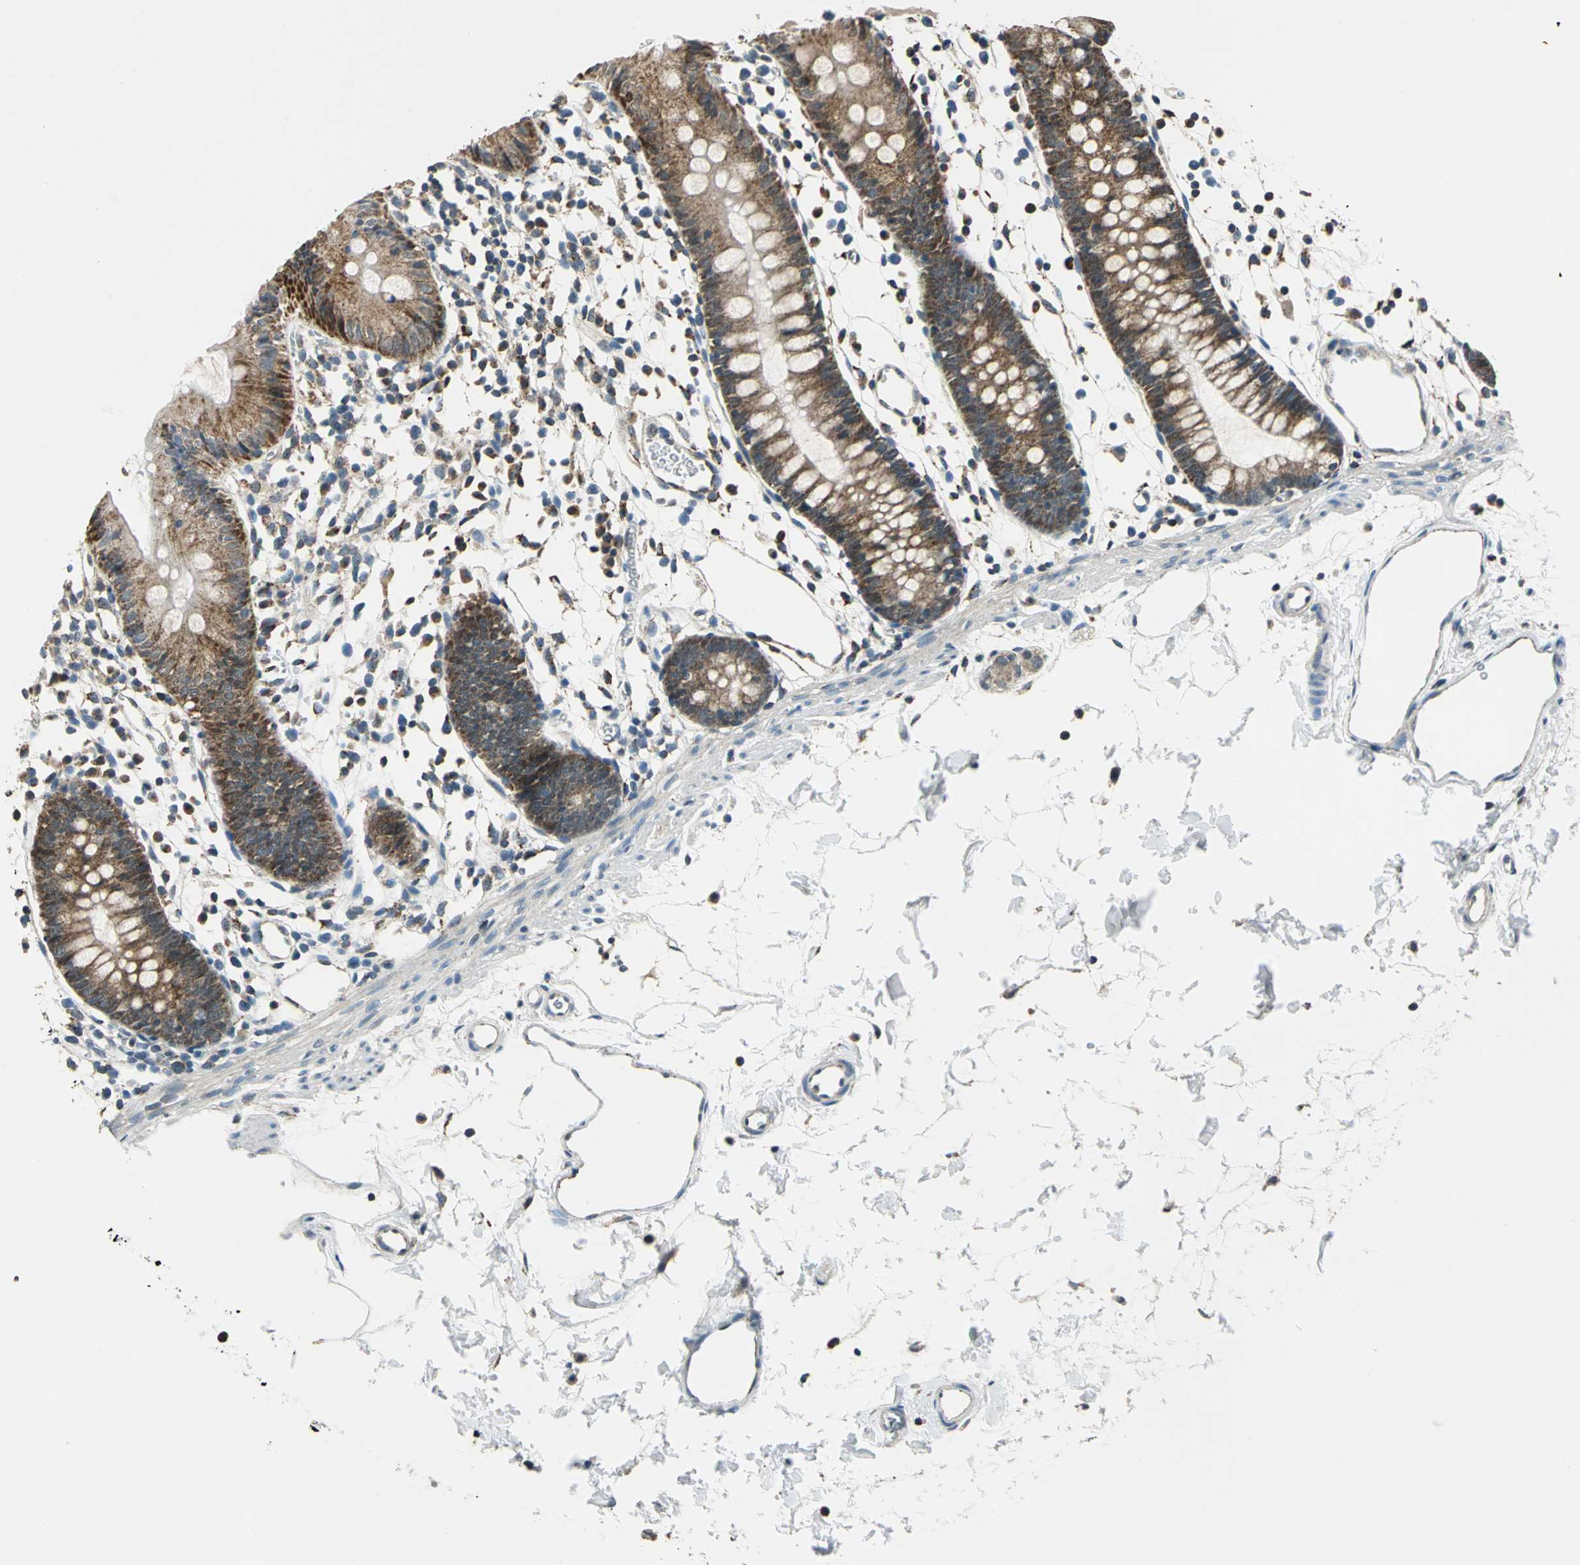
{"staining": {"intensity": "weak", "quantity": ">75%", "location": "cytoplasmic/membranous"}, "tissue": "colon", "cell_type": "Endothelial cells", "image_type": "normal", "snomed": [{"axis": "morphology", "description": "Normal tissue, NOS"}, {"axis": "topography", "description": "Colon"}], "caption": "Endothelial cells demonstrate low levels of weak cytoplasmic/membranous positivity in approximately >75% of cells in benign colon.", "gene": "NUDT2", "patient": {"sex": "male", "age": 14}}